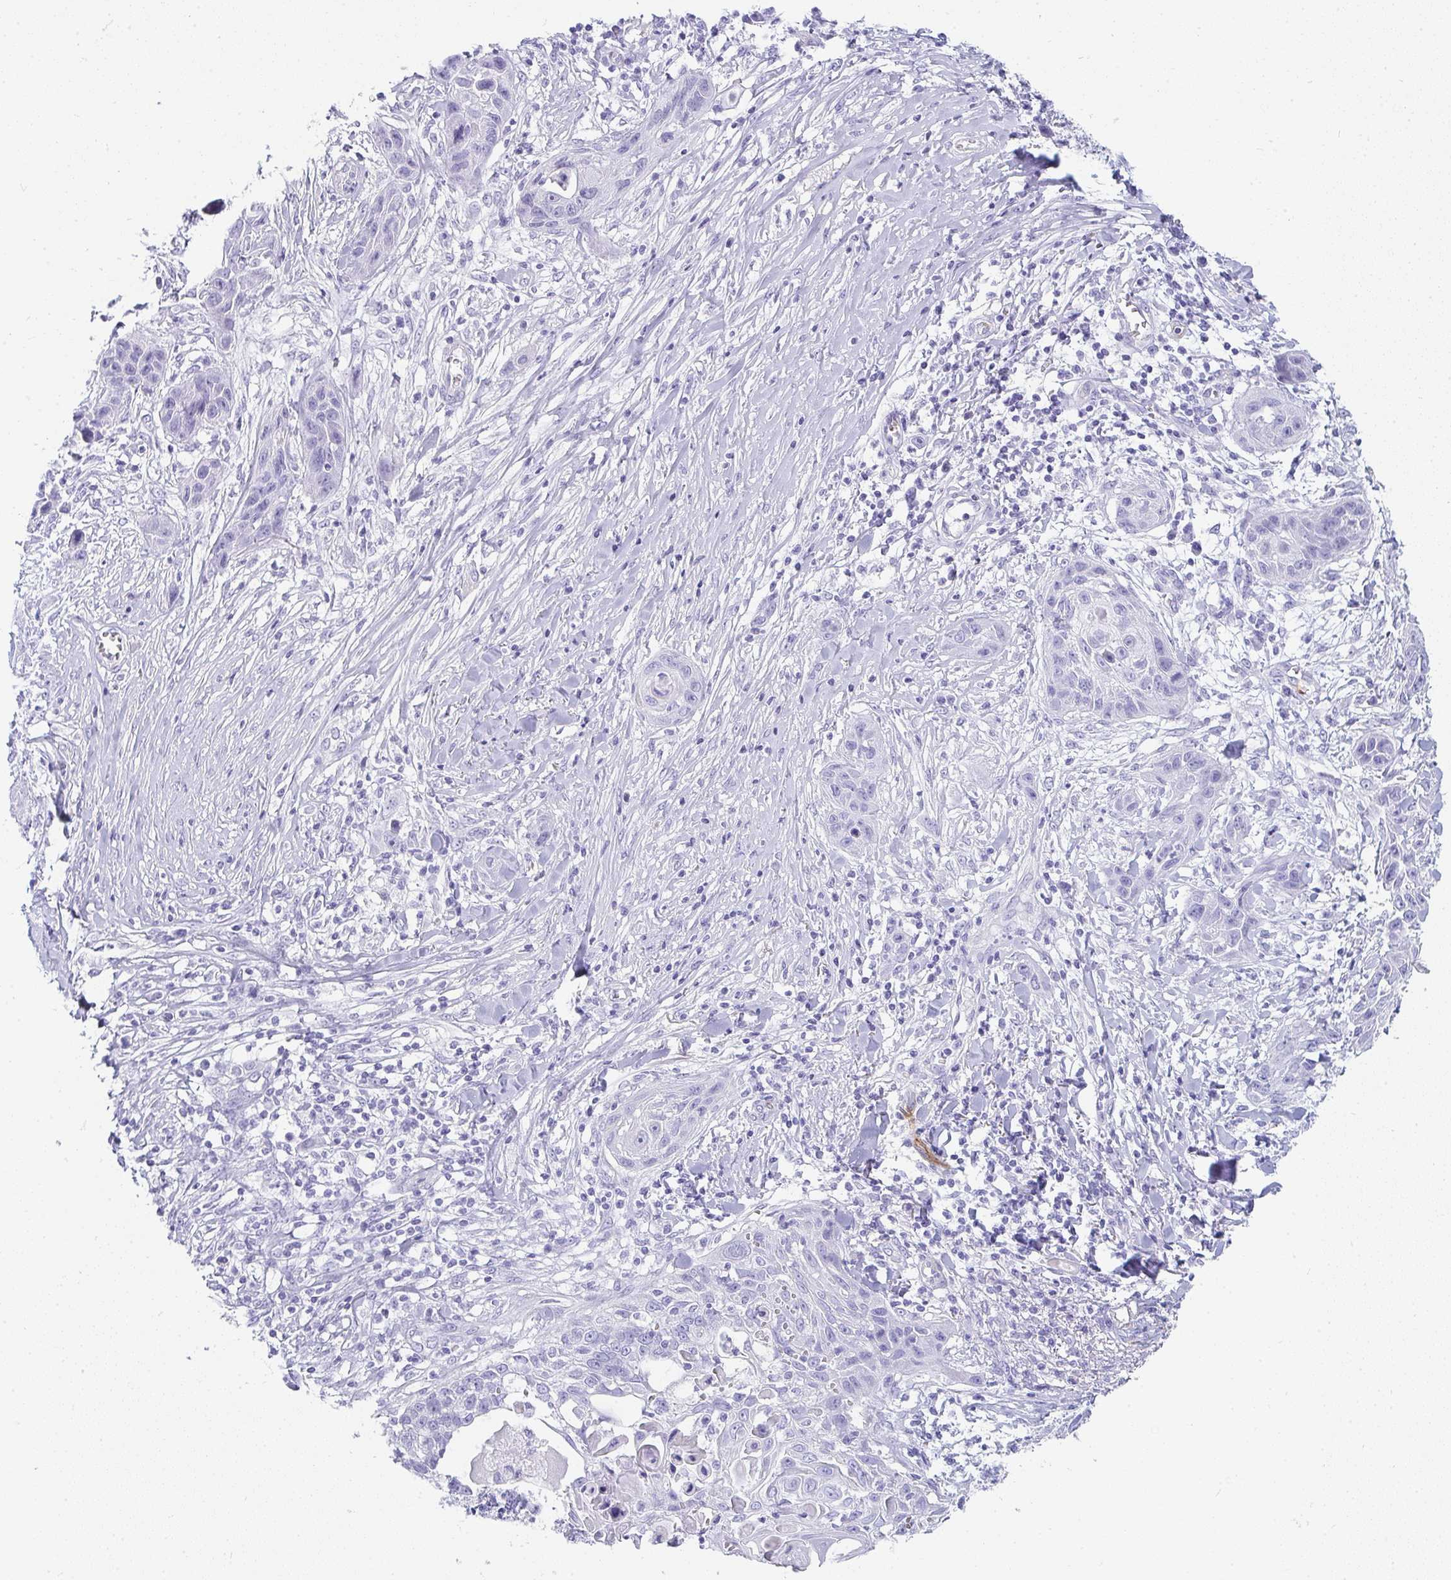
{"staining": {"intensity": "negative", "quantity": "none", "location": "none"}, "tissue": "skin cancer", "cell_type": "Tumor cells", "image_type": "cancer", "snomed": [{"axis": "morphology", "description": "Squamous cell carcinoma, NOS"}, {"axis": "topography", "description": "Skin"}, {"axis": "topography", "description": "Vulva"}], "caption": "The micrograph demonstrates no staining of tumor cells in skin squamous cell carcinoma.", "gene": "PRND", "patient": {"sex": "female", "age": 83}}